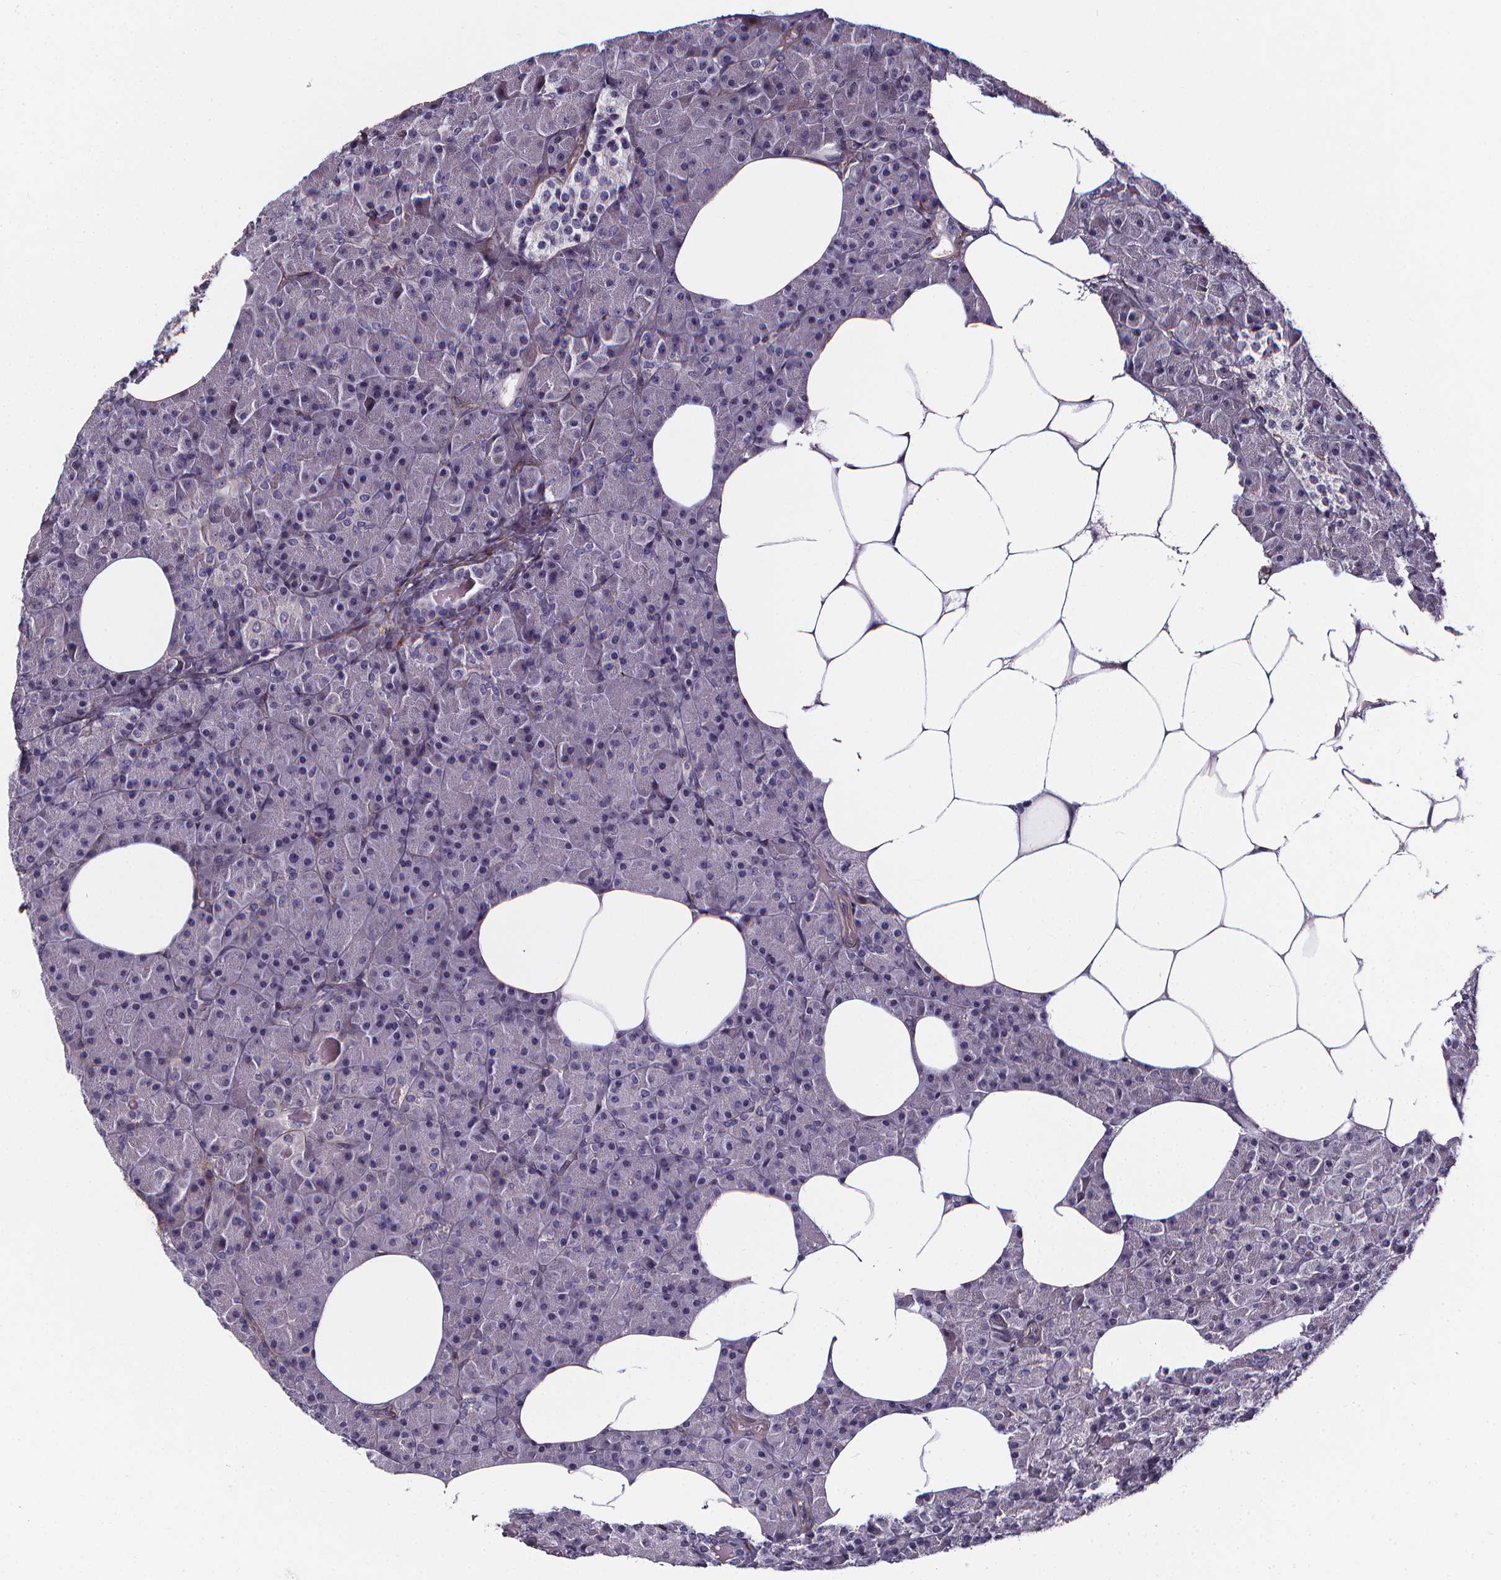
{"staining": {"intensity": "negative", "quantity": "none", "location": "none"}, "tissue": "pancreas", "cell_type": "Exocrine glandular cells", "image_type": "normal", "snomed": [{"axis": "morphology", "description": "Normal tissue, NOS"}, {"axis": "topography", "description": "Pancreas"}], "caption": "Immunohistochemical staining of normal human pancreas exhibits no significant expression in exocrine glandular cells.", "gene": "AEBP1", "patient": {"sex": "female", "age": 45}}